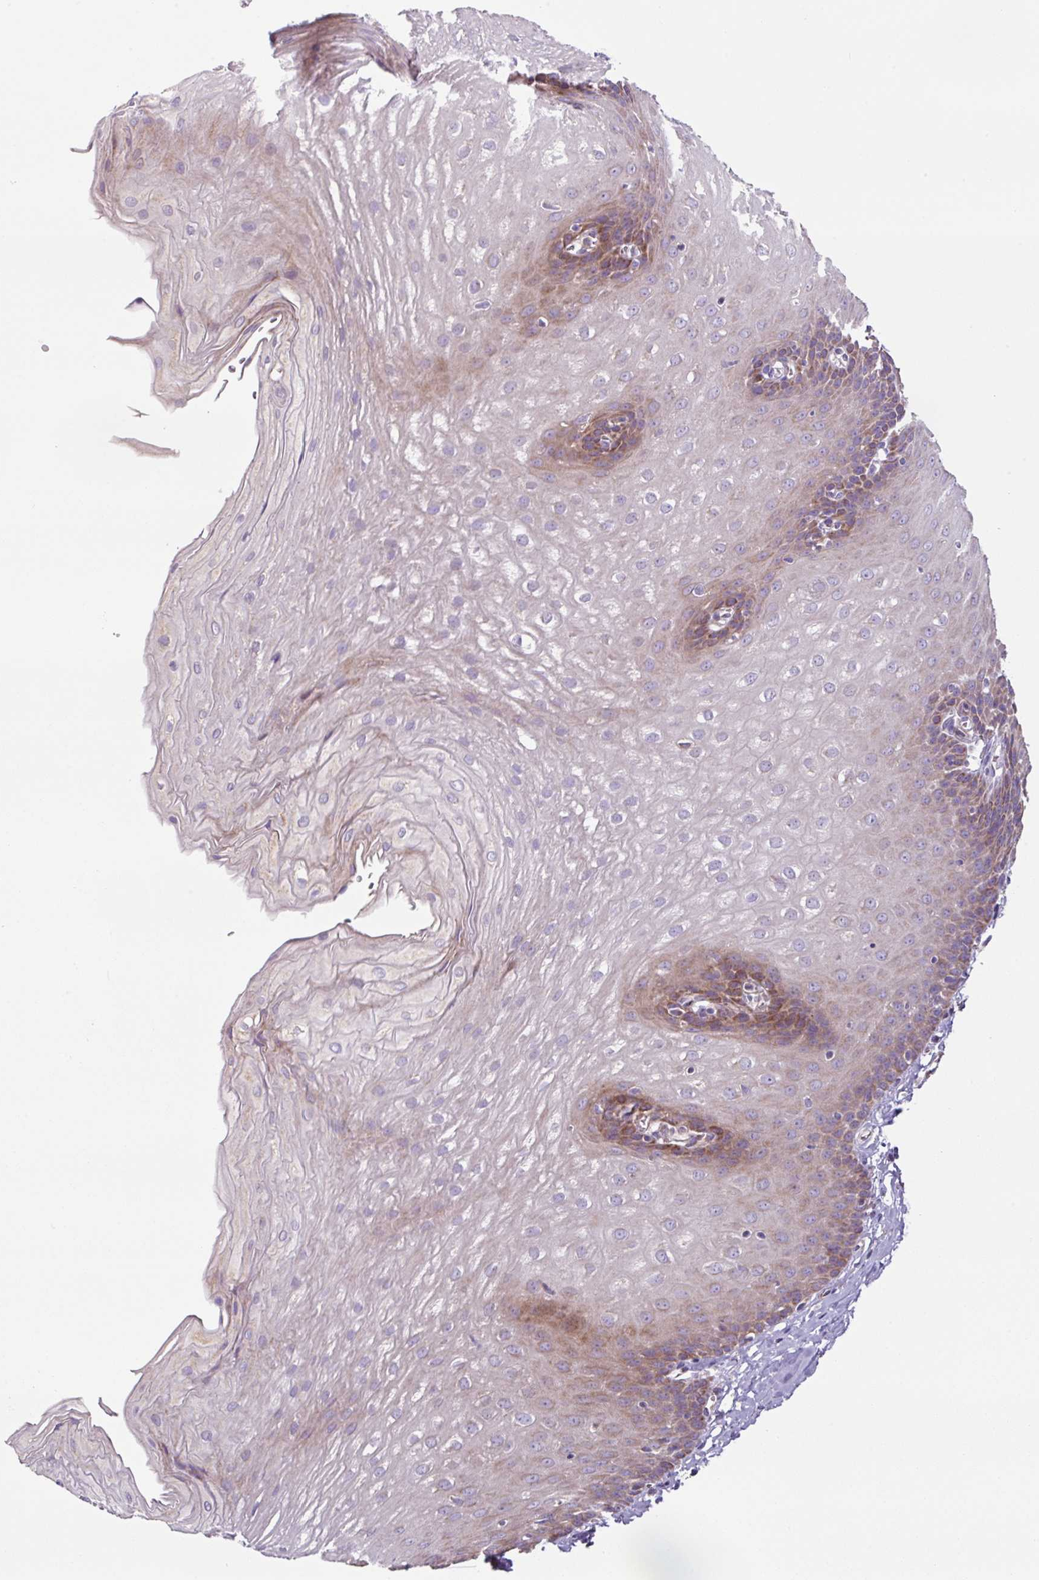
{"staining": {"intensity": "moderate", "quantity": "25%-75%", "location": "cytoplasmic/membranous"}, "tissue": "esophagus", "cell_type": "Squamous epithelial cells", "image_type": "normal", "snomed": [{"axis": "morphology", "description": "Normal tissue, NOS"}, {"axis": "topography", "description": "Esophagus"}], "caption": "Protein expression analysis of normal esophagus demonstrates moderate cytoplasmic/membranous expression in about 25%-75% of squamous epithelial cells.", "gene": "MRRF", "patient": {"sex": "male", "age": 70}}